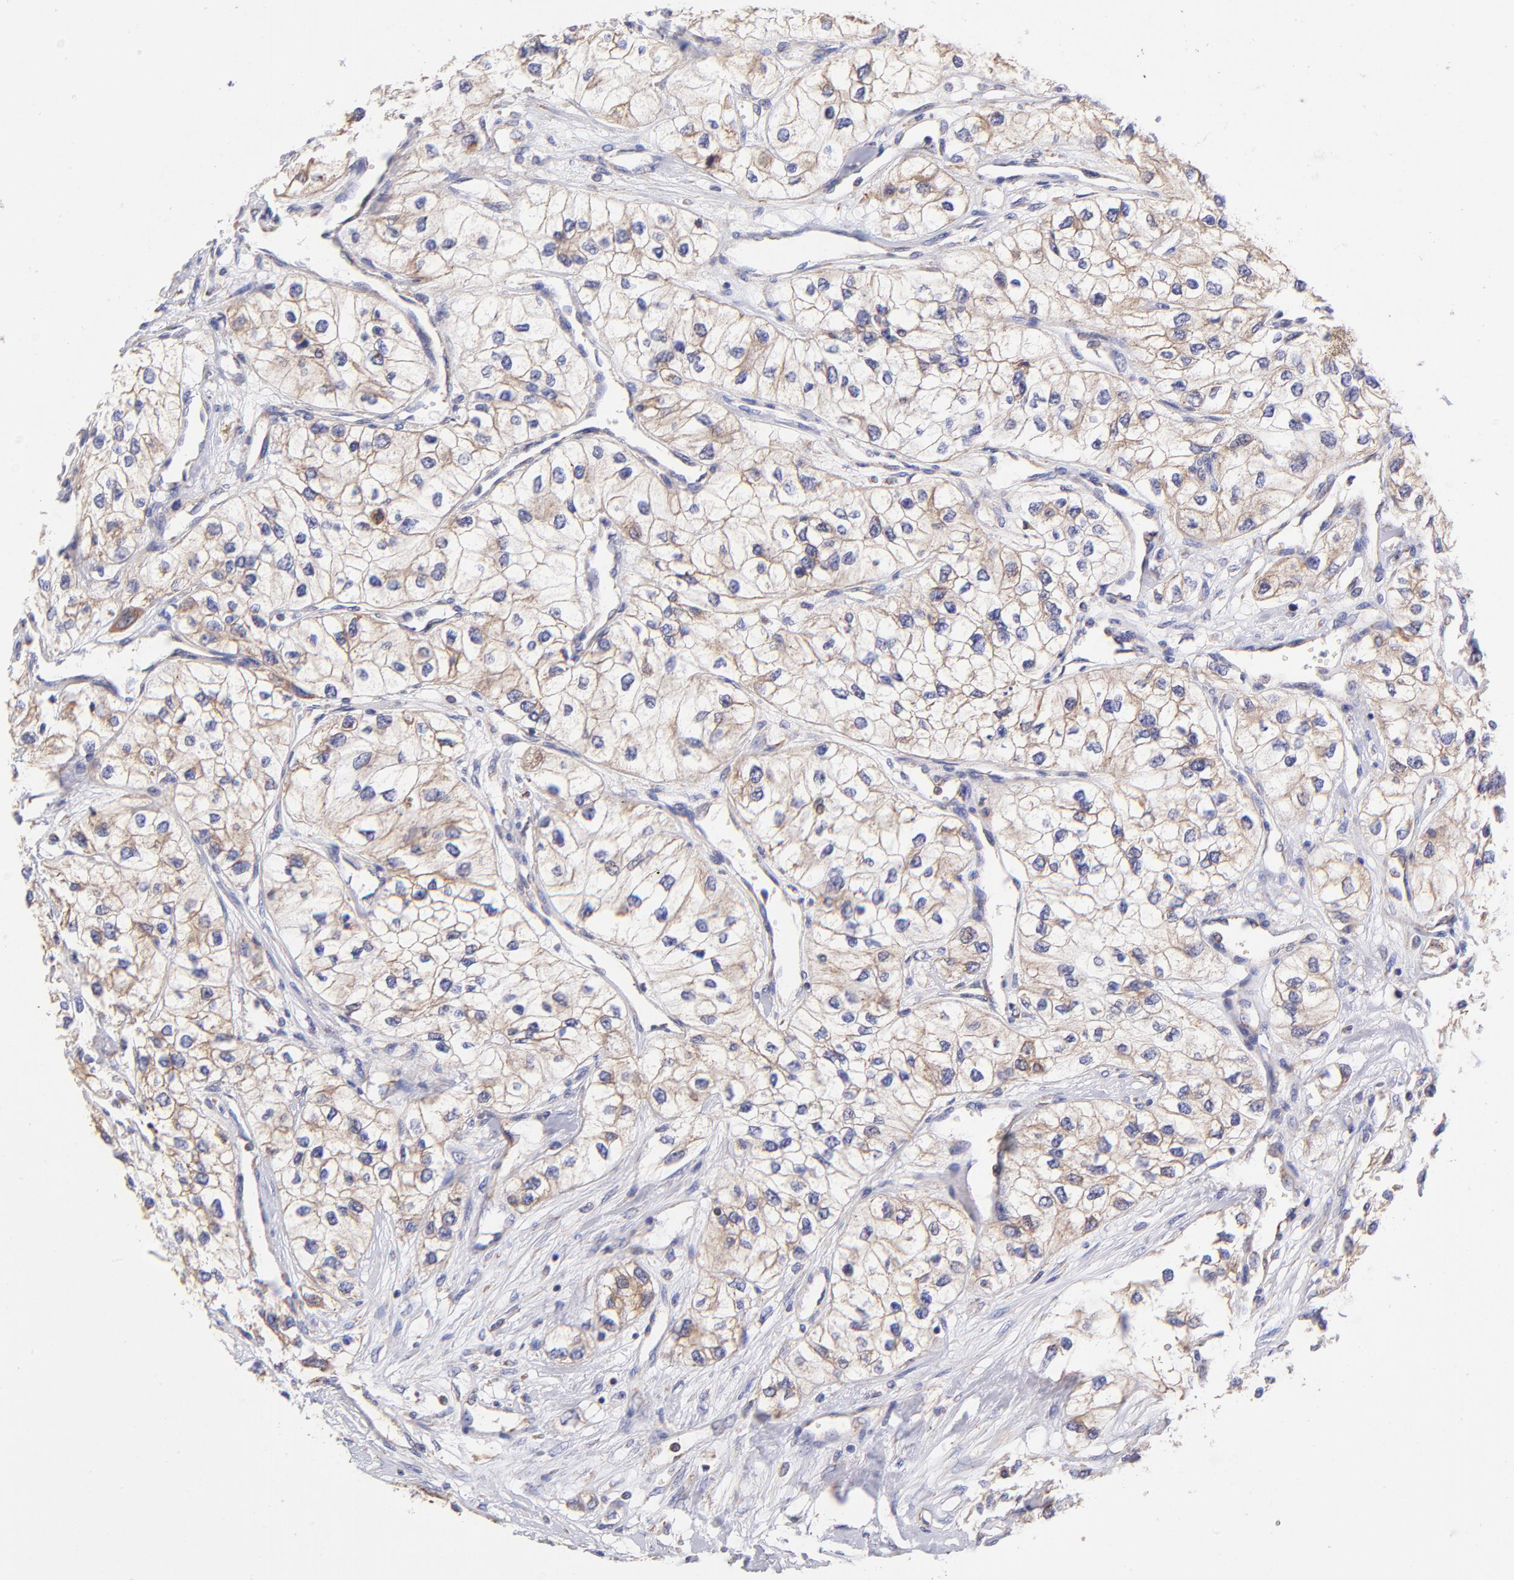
{"staining": {"intensity": "weak", "quantity": ">75%", "location": "cytoplasmic/membranous"}, "tissue": "renal cancer", "cell_type": "Tumor cells", "image_type": "cancer", "snomed": [{"axis": "morphology", "description": "Adenocarcinoma, NOS"}, {"axis": "topography", "description": "Kidney"}], "caption": "Immunohistochemical staining of human renal cancer demonstrates low levels of weak cytoplasmic/membranous expression in approximately >75% of tumor cells.", "gene": "PREX1", "patient": {"sex": "male", "age": 57}}